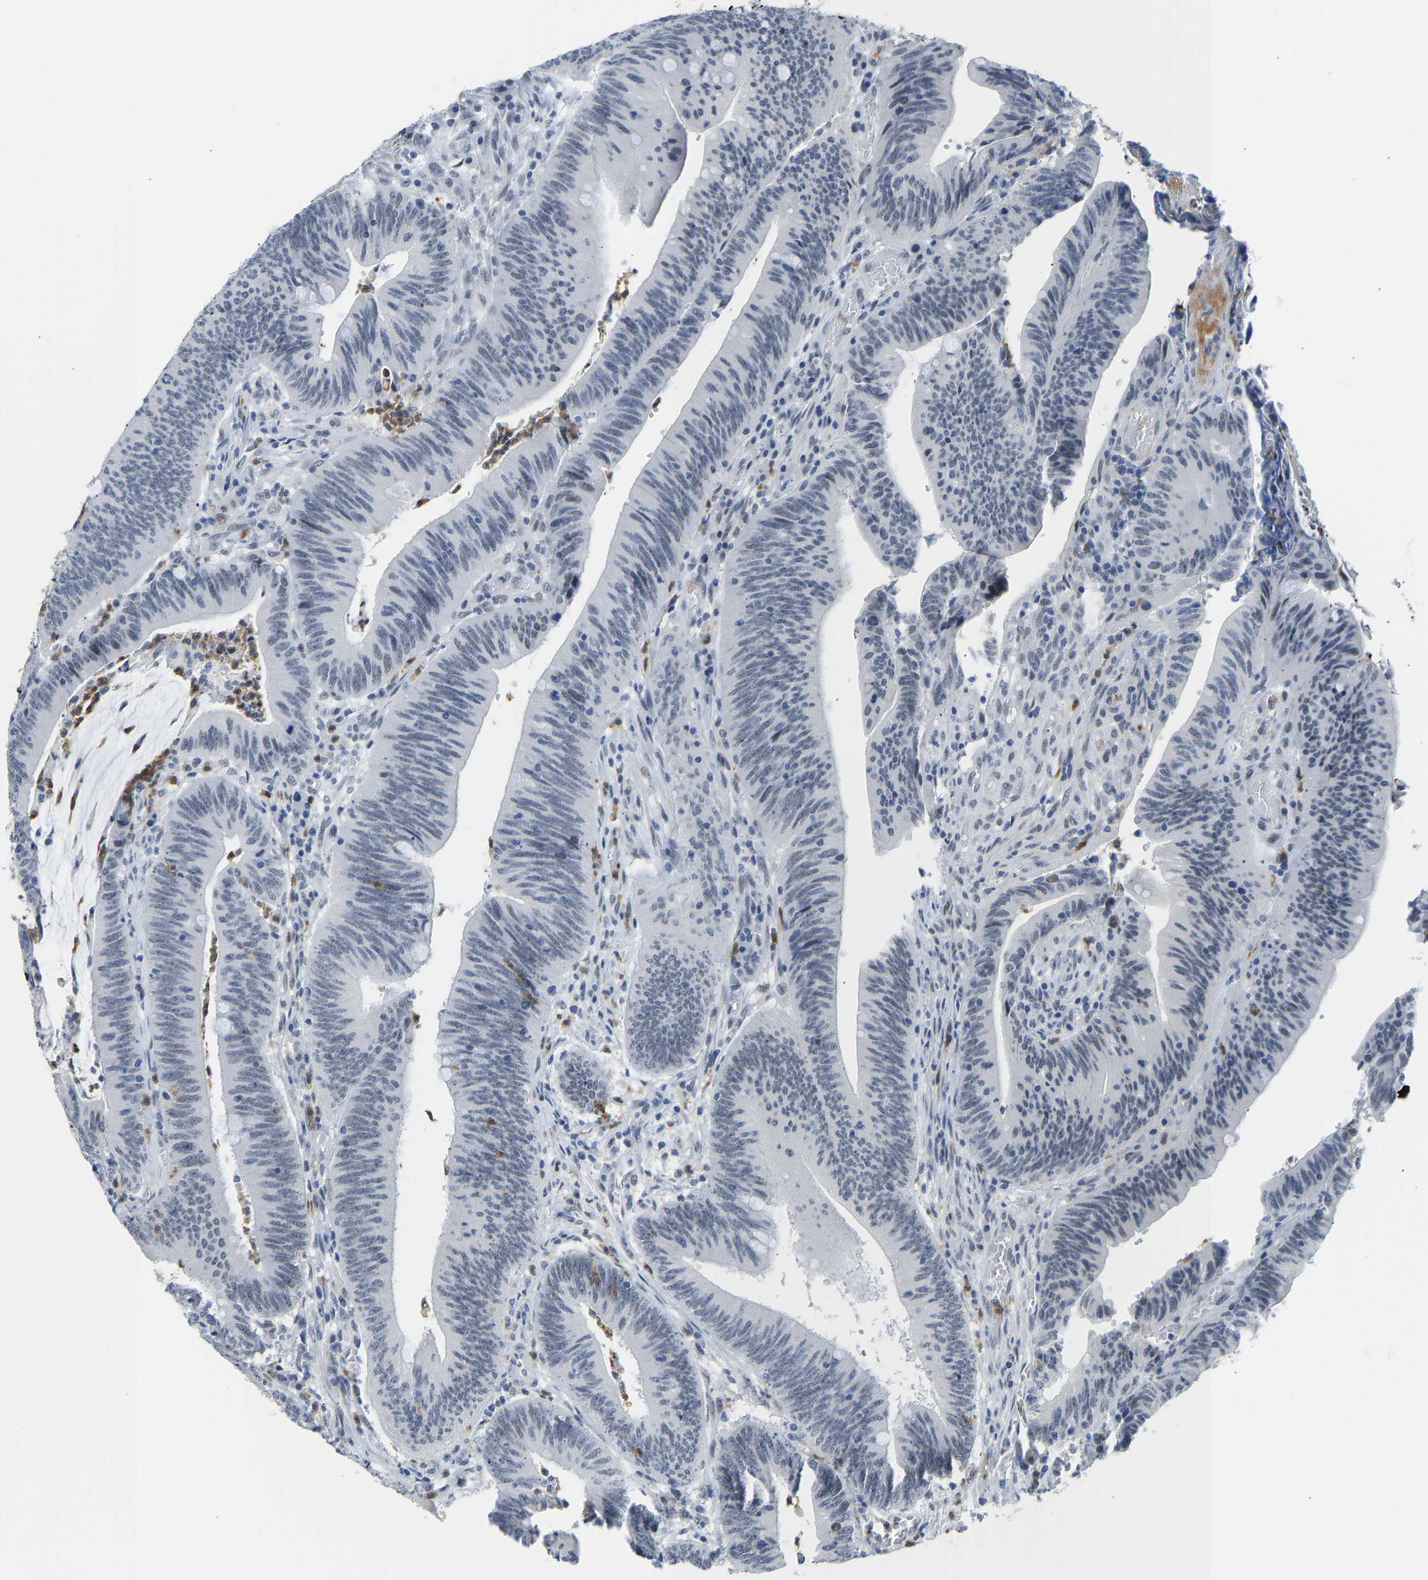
{"staining": {"intensity": "negative", "quantity": "none", "location": "none"}, "tissue": "colorectal cancer", "cell_type": "Tumor cells", "image_type": "cancer", "snomed": [{"axis": "morphology", "description": "Normal tissue, NOS"}, {"axis": "morphology", "description": "Adenocarcinoma, NOS"}, {"axis": "topography", "description": "Rectum"}], "caption": "Tumor cells are negative for protein expression in human colorectal cancer. Brightfield microscopy of IHC stained with DAB (3,3'-diaminobenzidine) (brown) and hematoxylin (blue), captured at high magnification.", "gene": "TXNDC2", "patient": {"sex": "female", "age": 66}}